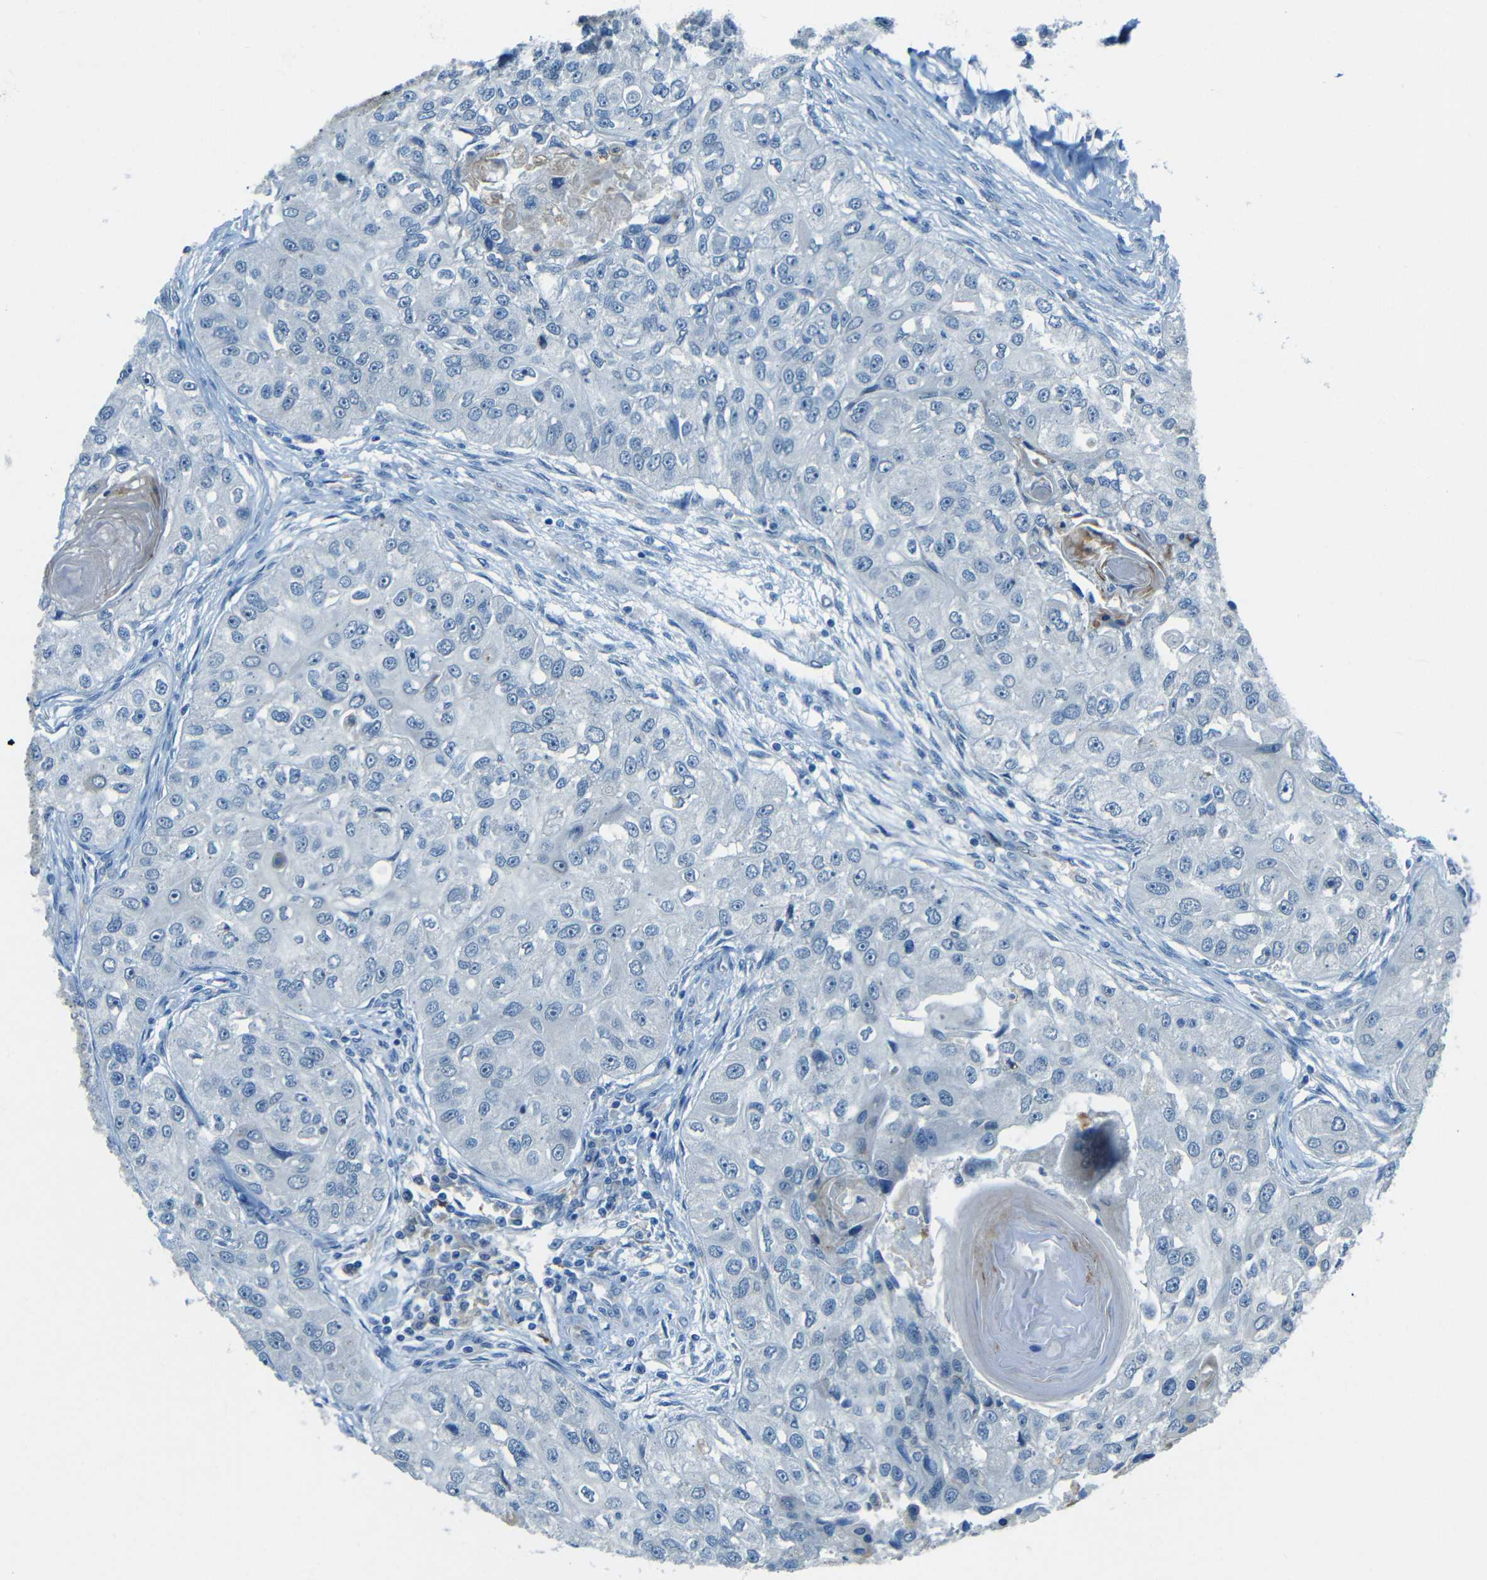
{"staining": {"intensity": "negative", "quantity": "none", "location": "none"}, "tissue": "head and neck cancer", "cell_type": "Tumor cells", "image_type": "cancer", "snomed": [{"axis": "morphology", "description": "Normal tissue, NOS"}, {"axis": "morphology", "description": "Squamous cell carcinoma, NOS"}, {"axis": "topography", "description": "Skeletal muscle"}, {"axis": "topography", "description": "Head-Neck"}], "caption": "Immunohistochemistry (IHC) of head and neck cancer shows no expression in tumor cells.", "gene": "ANKRD22", "patient": {"sex": "male", "age": 51}}